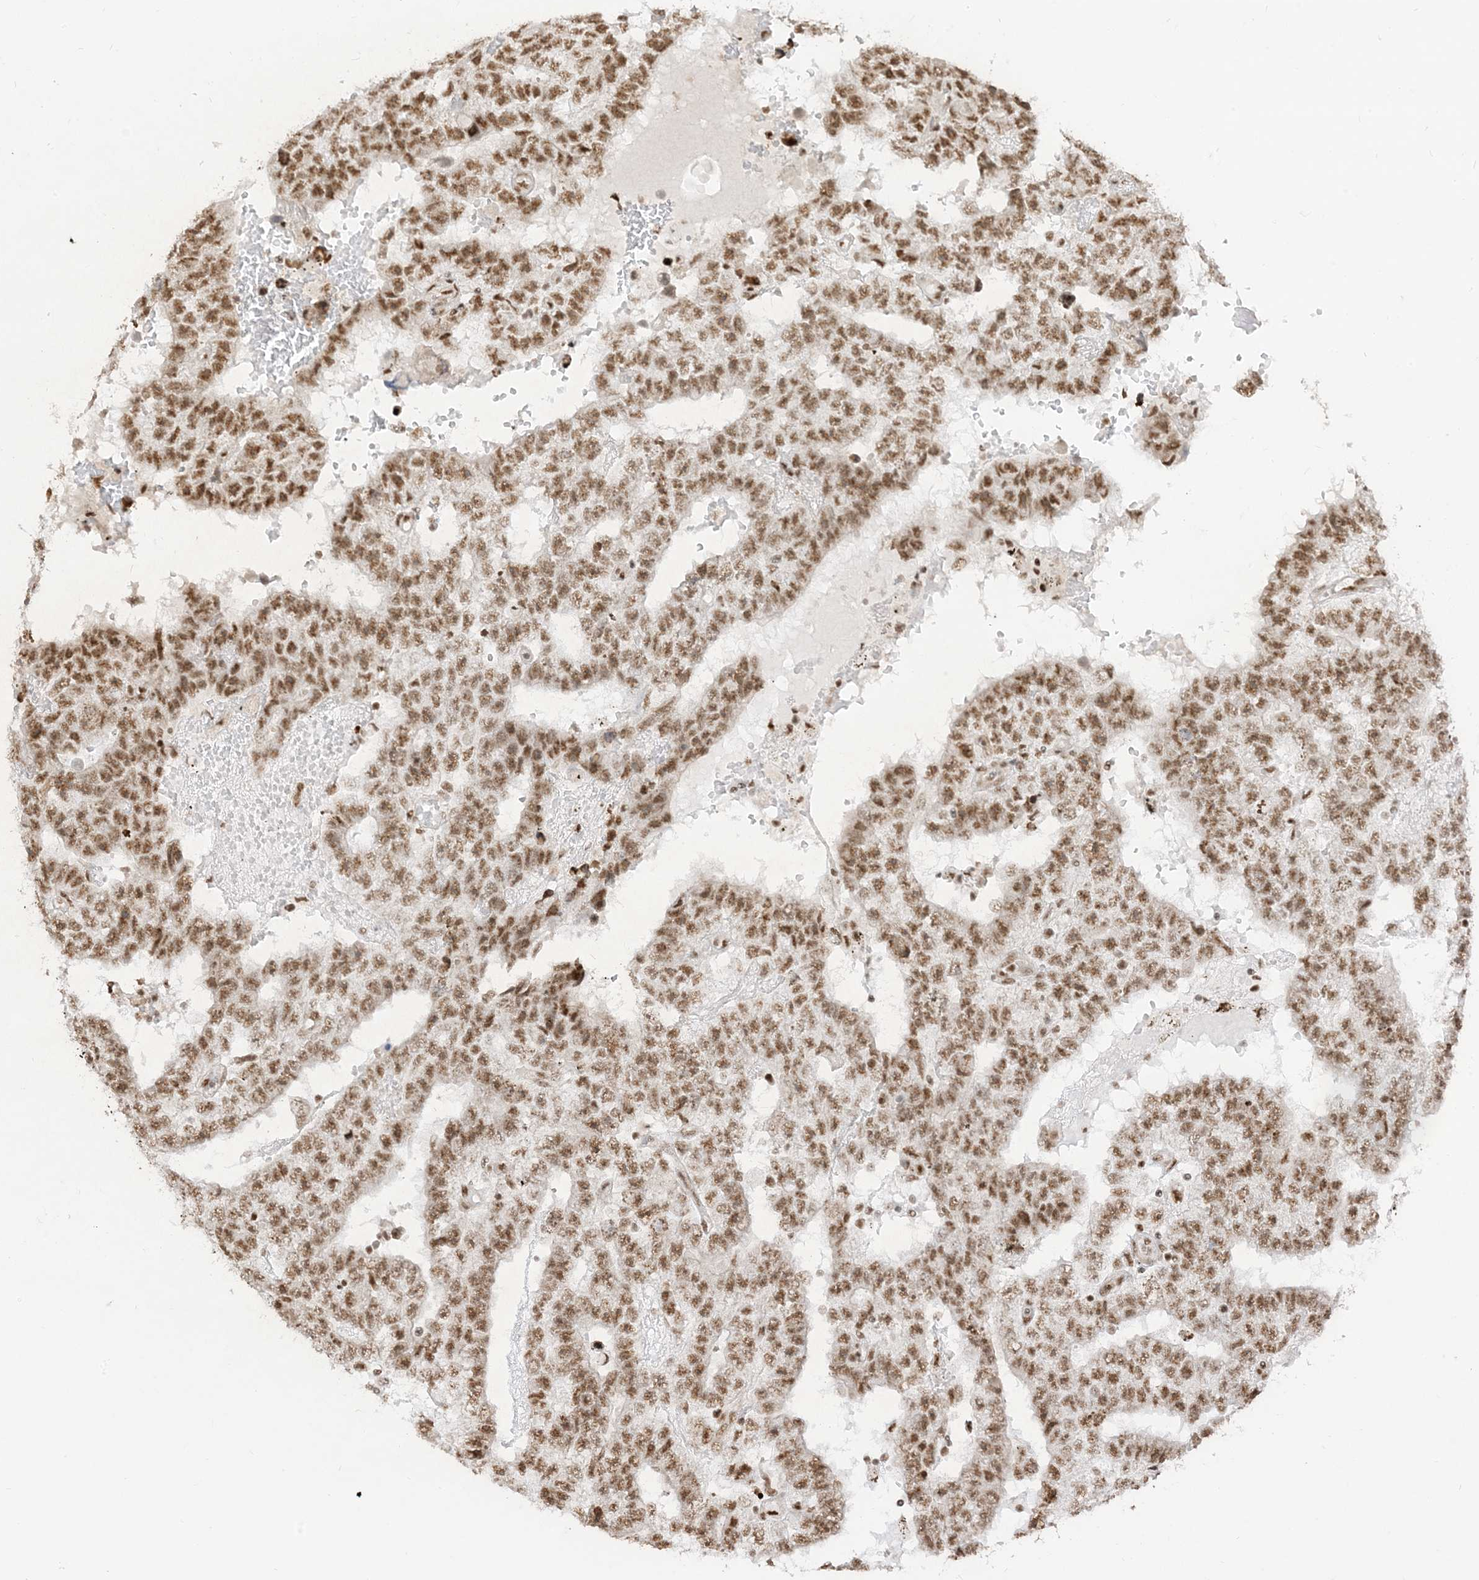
{"staining": {"intensity": "moderate", "quantity": ">75%", "location": "nuclear"}, "tissue": "testis cancer", "cell_type": "Tumor cells", "image_type": "cancer", "snomed": [{"axis": "morphology", "description": "Carcinoma, Embryonal, NOS"}, {"axis": "topography", "description": "Testis"}], "caption": "This image demonstrates immunohistochemistry staining of human embryonal carcinoma (testis), with medium moderate nuclear expression in approximately >75% of tumor cells.", "gene": "ARGLU1", "patient": {"sex": "male", "age": 25}}